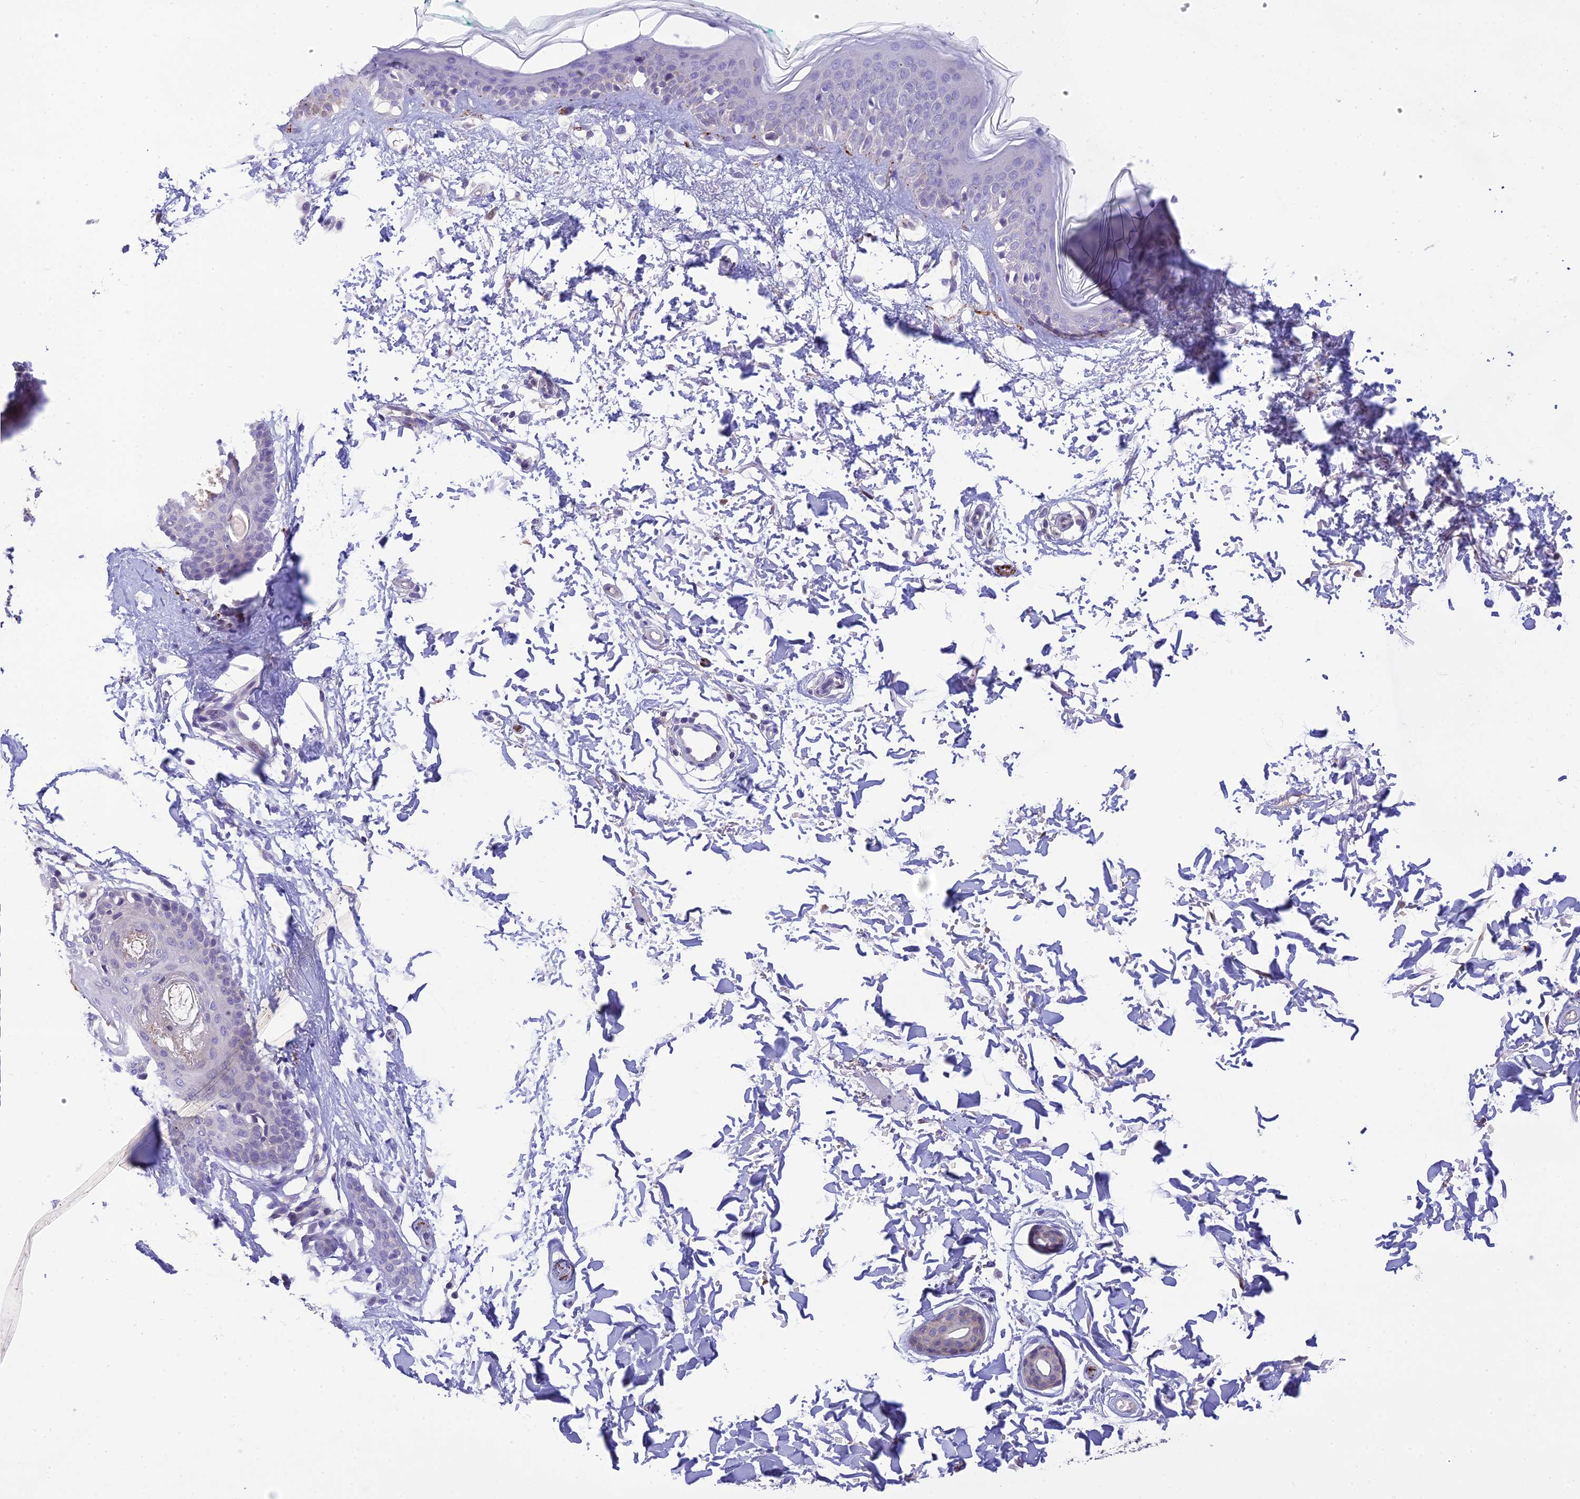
{"staining": {"intensity": "negative", "quantity": "none", "location": "none"}, "tissue": "skin", "cell_type": "Fibroblasts", "image_type": "normal", "snomed": [{"axis": "morphology", "description": "Normal tissue, NOS"}, {"axis": "topography", "description": "Skin"}], "caption": "This is a histopathology image of immunohistochemistry staining of normal skin, which shows no positivity in fibroblasts. (DAB (3,3'-diaminobenzidine) immunohistochemistry with hematoxylin counter stain).", "gene": "XPO7", "patient": {"sex": "male", "age": 66}}